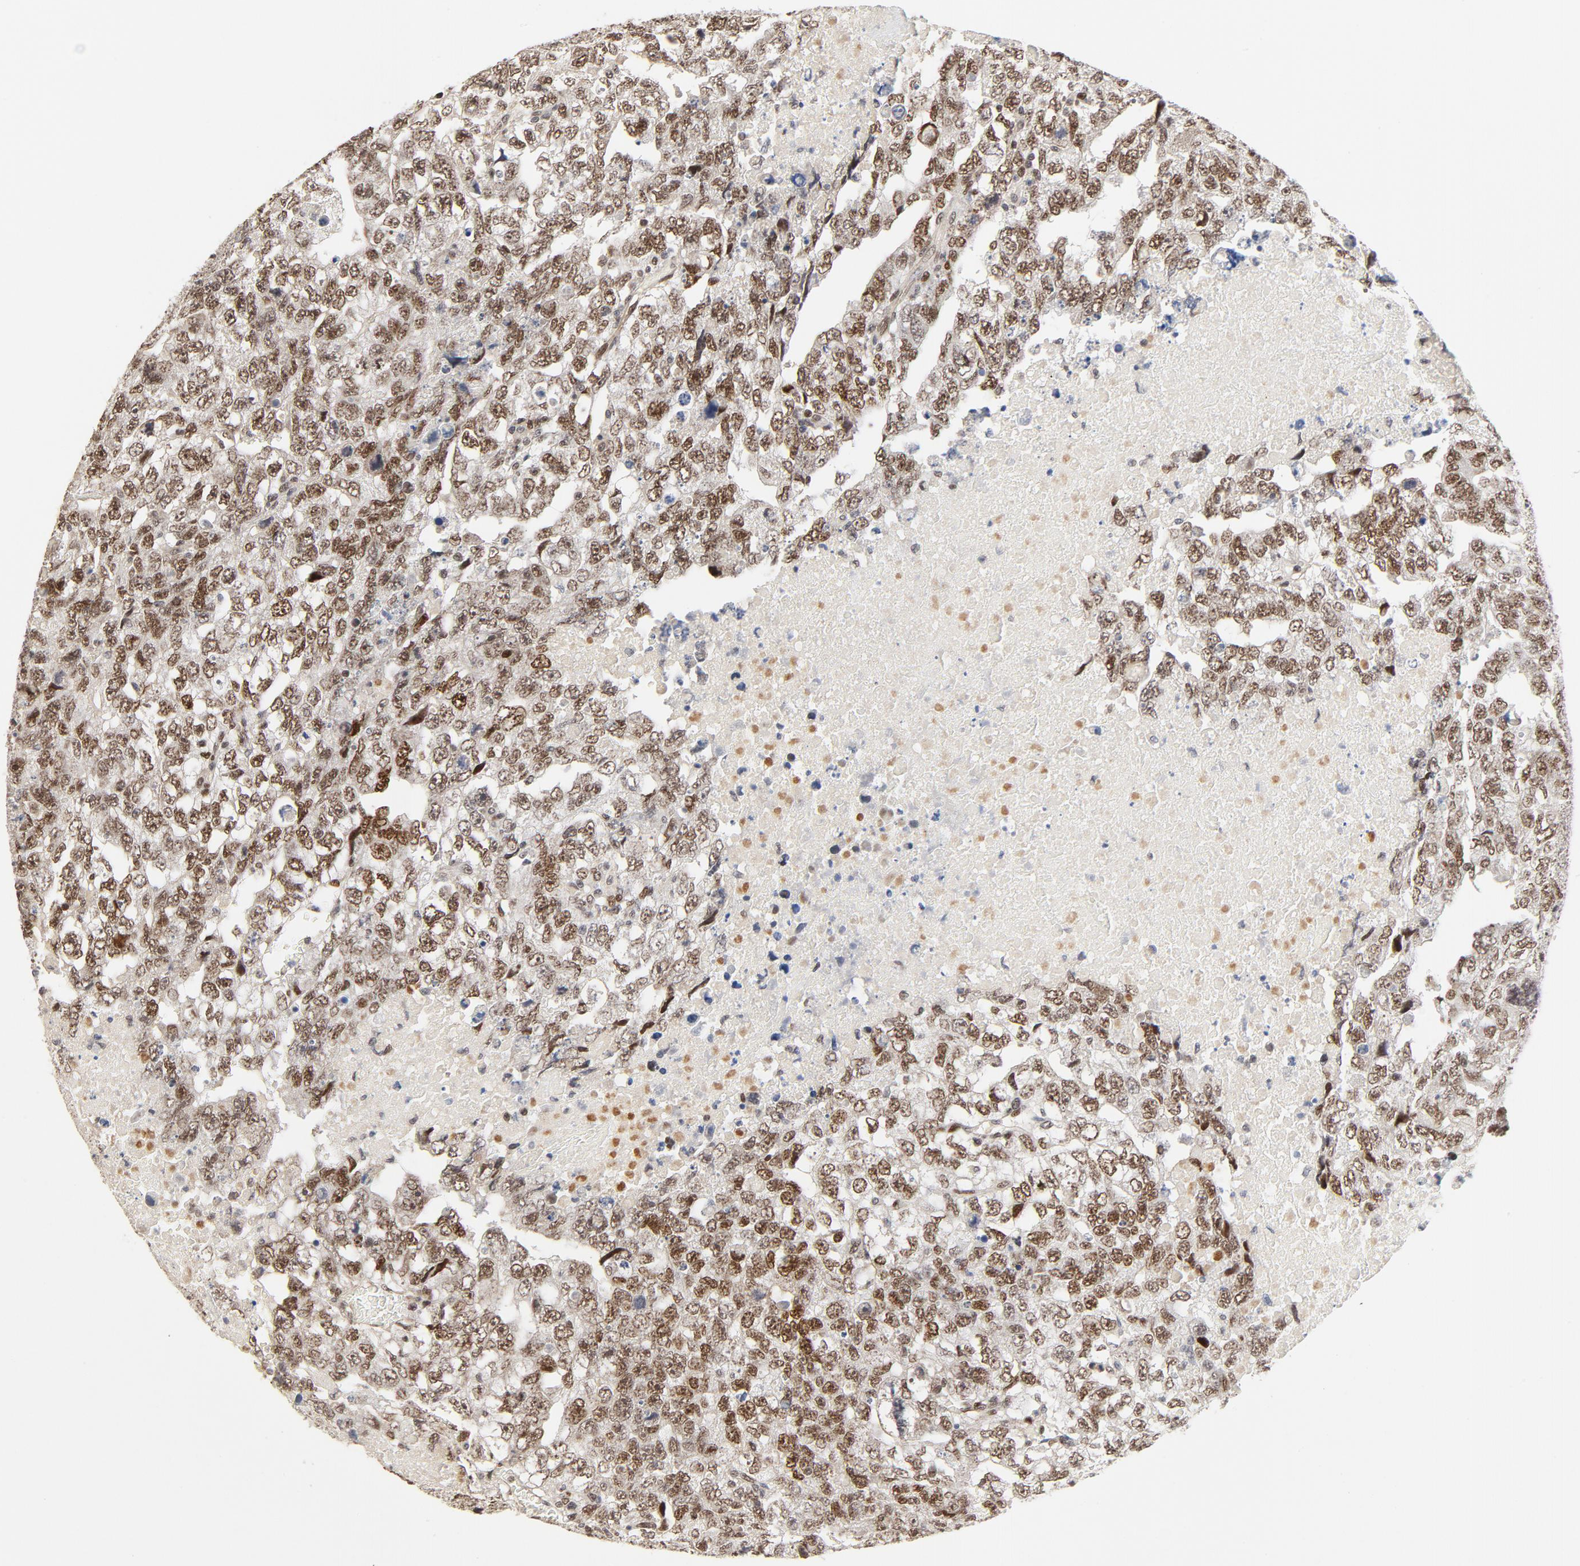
{"staining": {"intensity": "moderate", "quantity": ">75%", "location": "nuclear"}, "tissue": "testis cancer", "cell_type": "Tumor cells", "image_type": "cancer", "snomed": [{"axis": "morphology", "description": "Carcinoma, Embryonal, NOS"}, {"axis": "topography", "description": "Testis"}], "caption": "Immunohistochemical staining of embryonal carcinoma (testis) demonstrates medium levels of moderate nuclear protein expression in approximately >75% of tumor cells.", "gene": "GTF2I", "patient": {"sex": "male", "age": 36}}